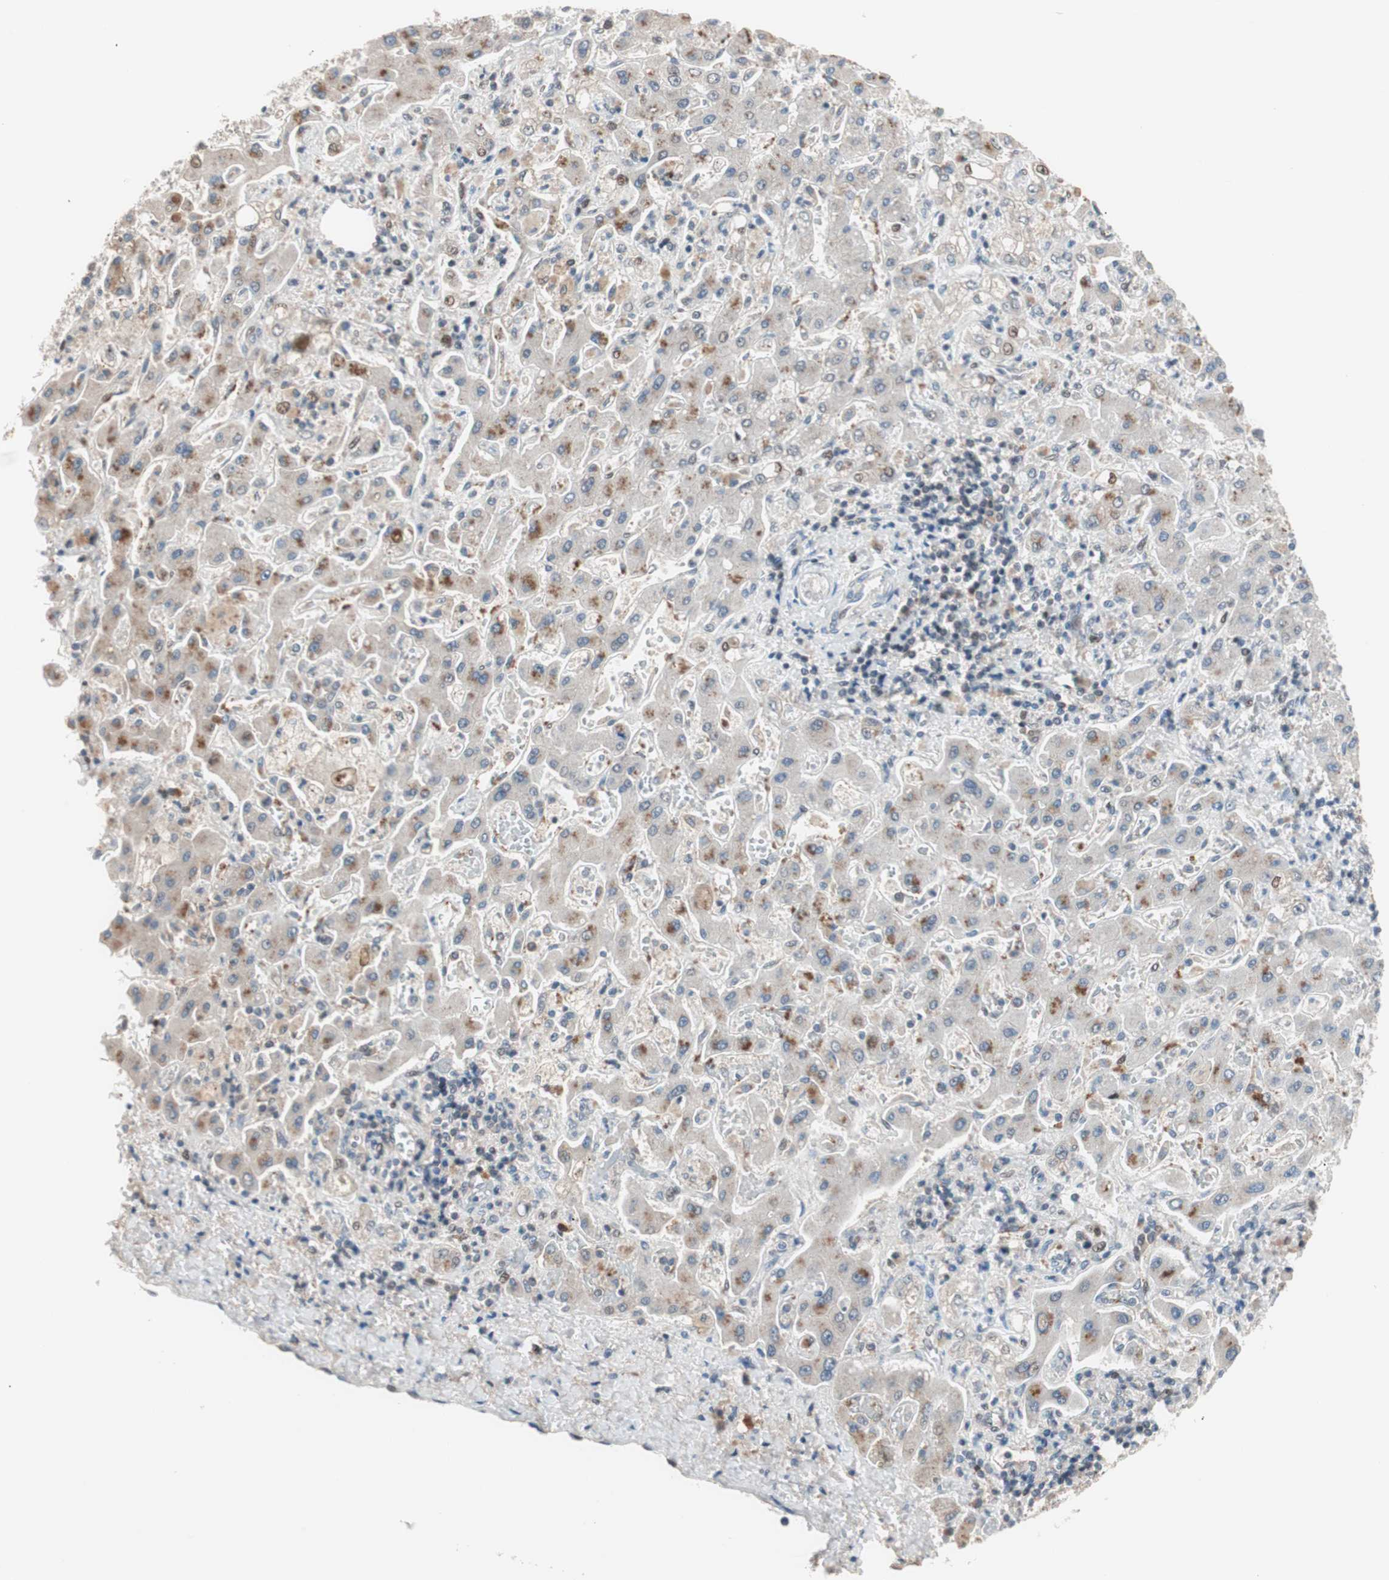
{"staining": {"intensity": "moderate", "quantity": "<25%", "location": "cytoplasmic/membranous"}, "tissue": "liver cancer", "cell_type": "Tumor cells", "image_type": "cancer", "snomed": [{"axis": "morphology", "description": "Cholangiocarcinoma"}, {"axis": "topography", "description": "Liver"}], "caption": "A histopathology image of human liver cancer stained for a protein exhibits moderate cytoplasmic/membranous brown staining in tumor cells.", "gene": "POLH", "patient": {"sex": "male", "age": 50}}